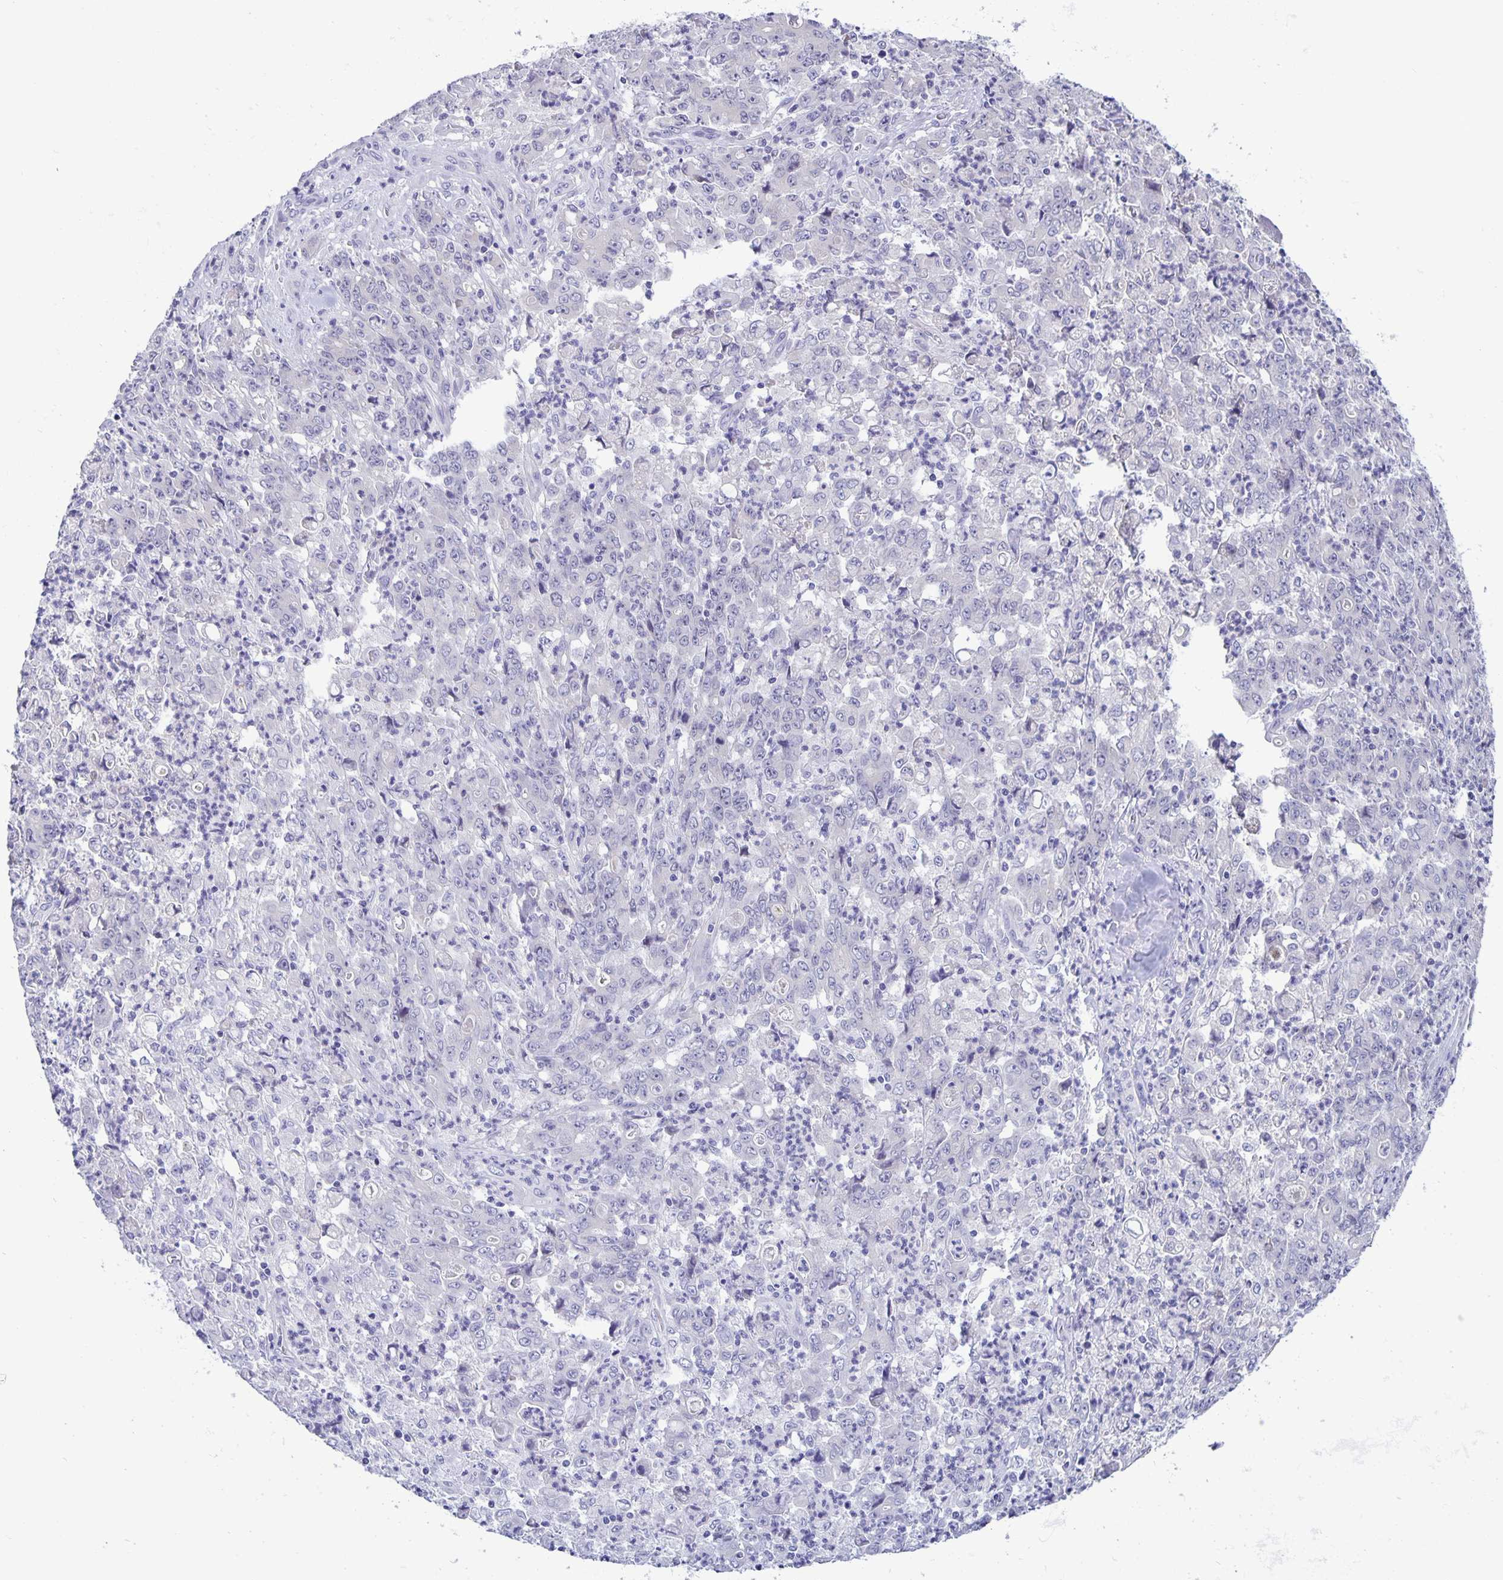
{"staining": {"intensity": "negative", "quantity": "none", "location": "none"}, "tissue": "stomach cancer", "cell_type": "Tumor cells", "image_type": "cancer", "snomed": [{"axis": "morphology", "description": "Adenocarcinoma, NOS"}, {"axis": "topography", "description": "Stomach, lower"}], "caption": "Immunohistochemical staining of stomach cancer demonstrates no significant expression in tumor cells.", "gene": "ERMN", "patient": {"sex": "female", "age": 71}}